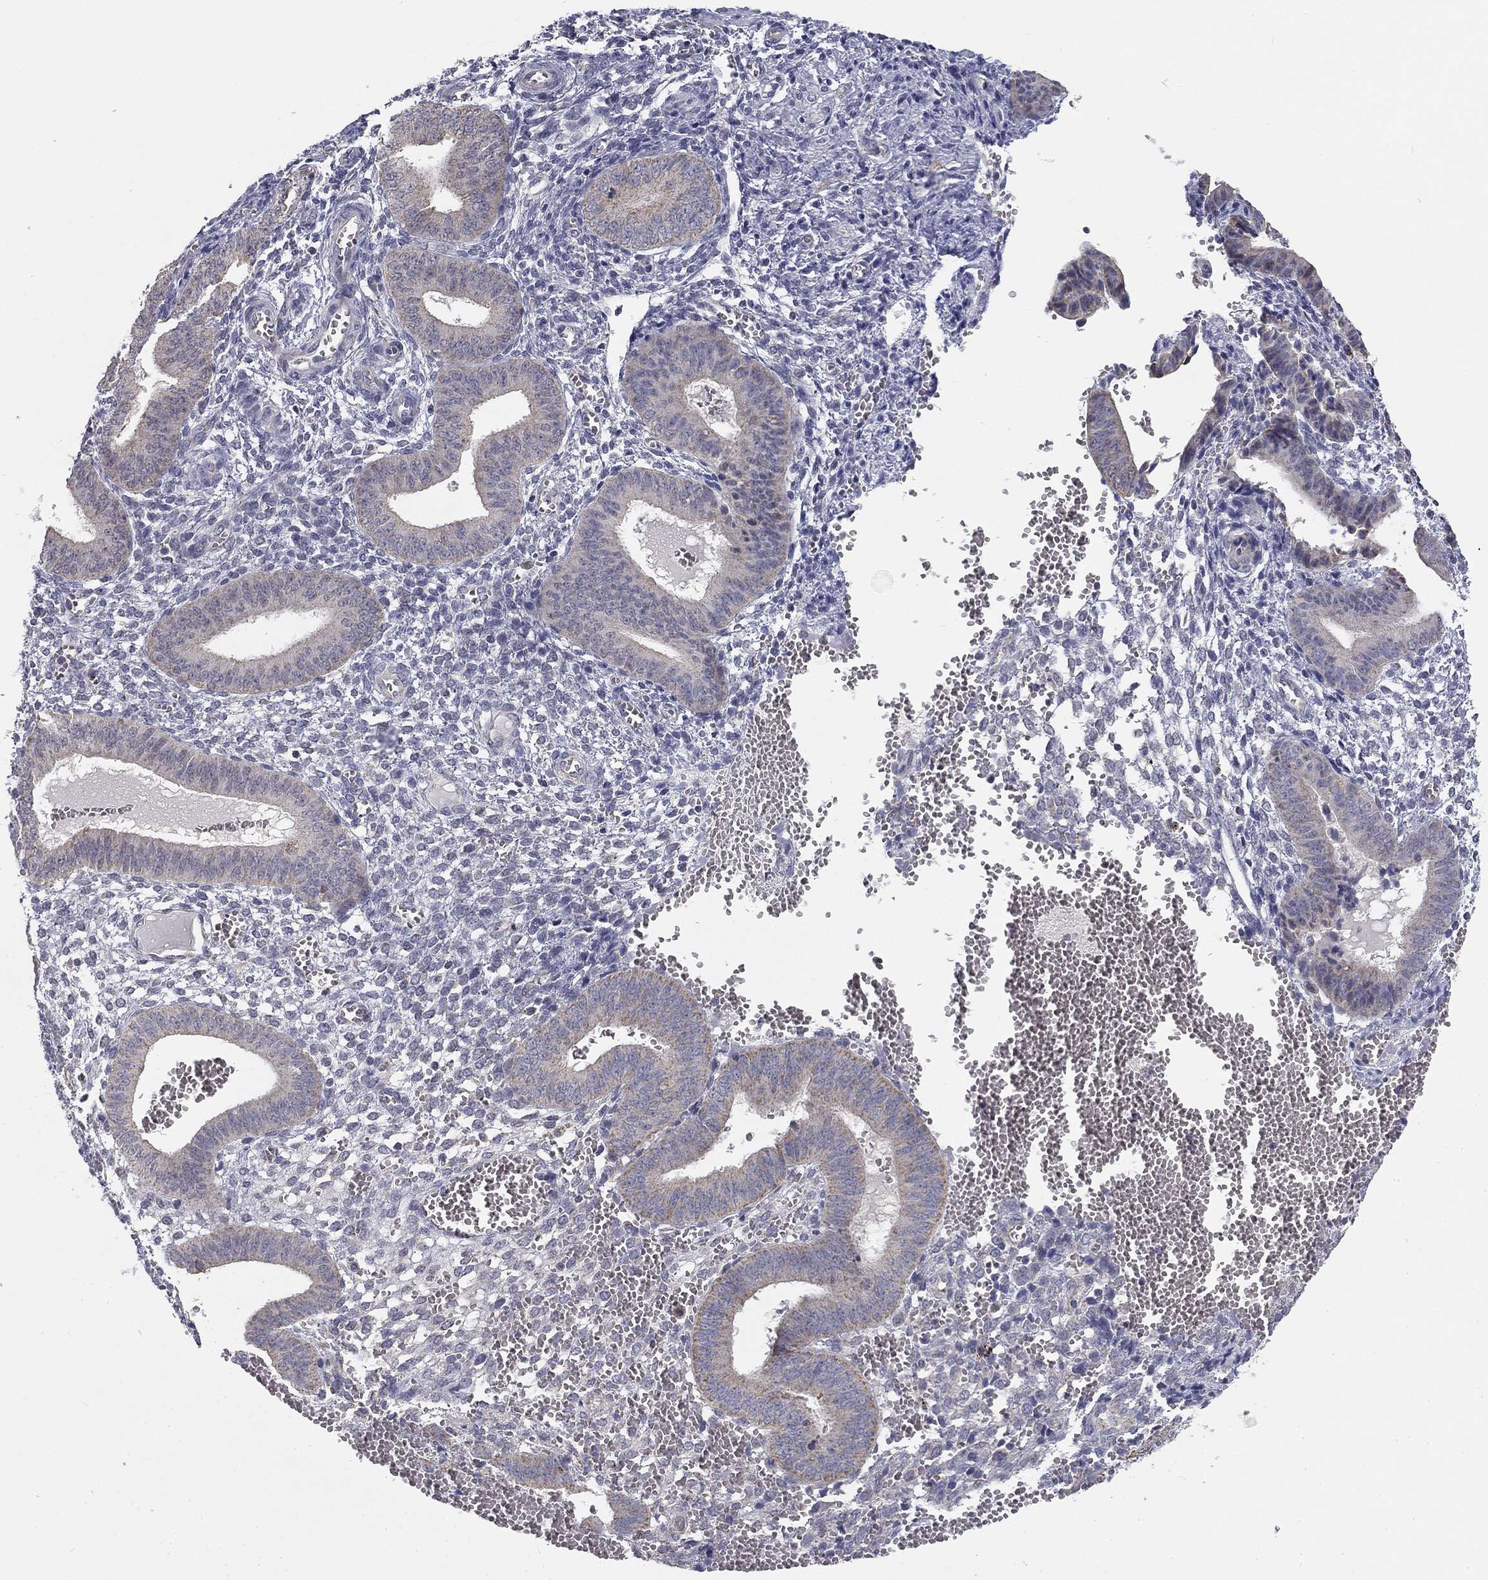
{"staining": {"intensity": "negative", "quantity": "none", "location": "none"}, "tissue": "endometrium", "cell_type": "Cells in endometrial stroma", "image_type": "normal", "snomed": [{"axis": "morphology", "description": "Normal tissue, NOS"}, {"axis": "topography", "description": "Endometrium"}], "caption": "An immunohistochemistry (IHC) micrograph of unremarkable endometrium is shown. There is no staining in cells in endometrial stroma of endometrium. (DAB (3,3'-diaminobenzidine) immunohistochemistry with hematoxylin counter stain).", "gene": "SLC2A9", "patient": {"sex": "female", "age": 42}}